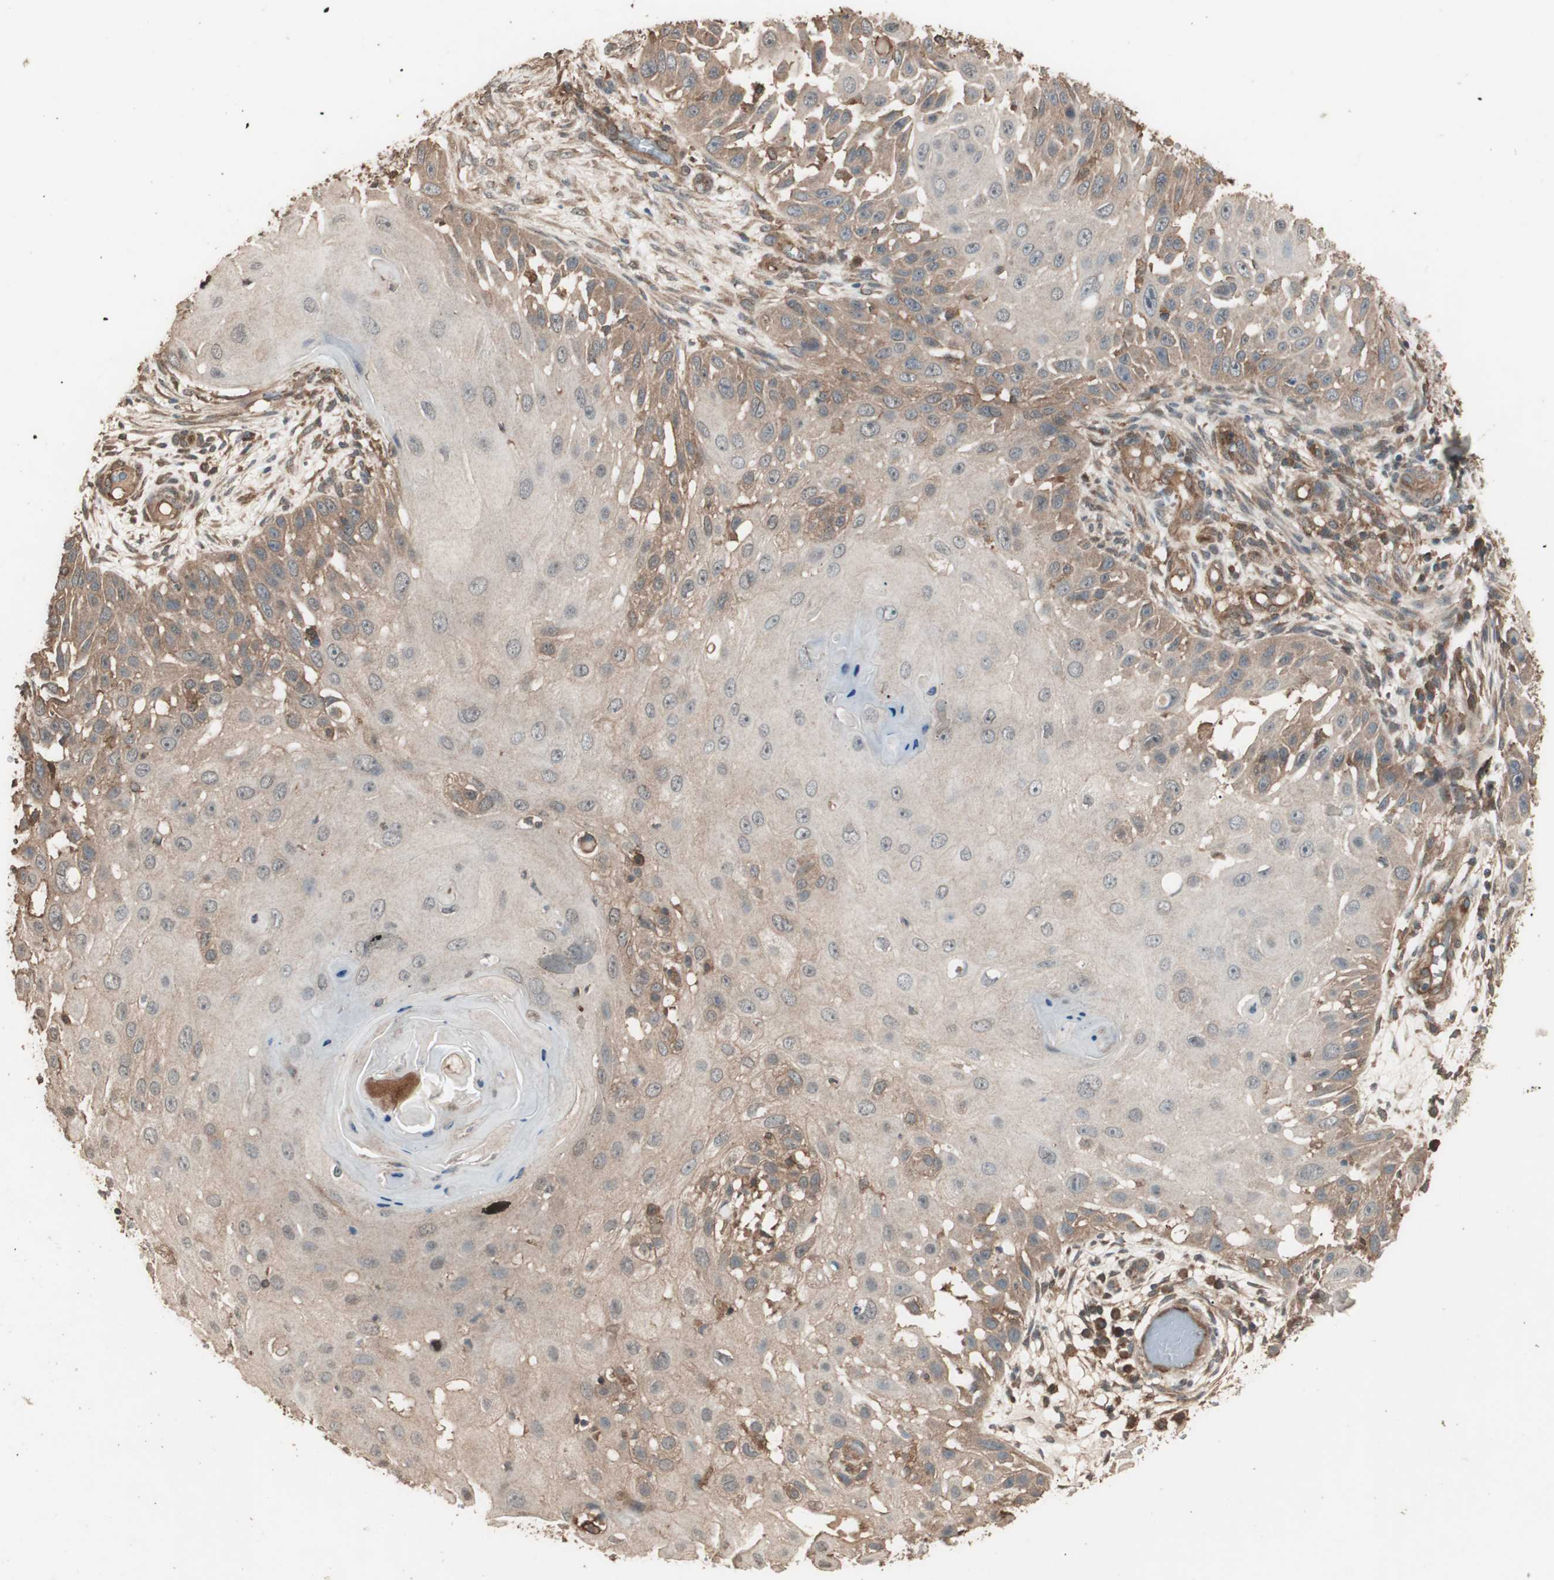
{"staining": {"intensity": "weak", "quantity": "25%-75%", "location": "cytoplasmic/membranous"}, "tissue": "skin cancer", "cell_type": "Tumor cells", "image_type": "cancer", "snomed": [{"axis": "morphology", "description": "Squamous cell carcinoma, NOS"}, {"axis": "topography", "description": "Skin"}], "caption": "A low amount of weak cytoplasmic/membranous expression is seen in about 25%-75% of tumor cells in skin cancer (squamous cell carcinoma) tissue.", "gene": "CCN4", "patient": {"sex": "female", "age": 44}}